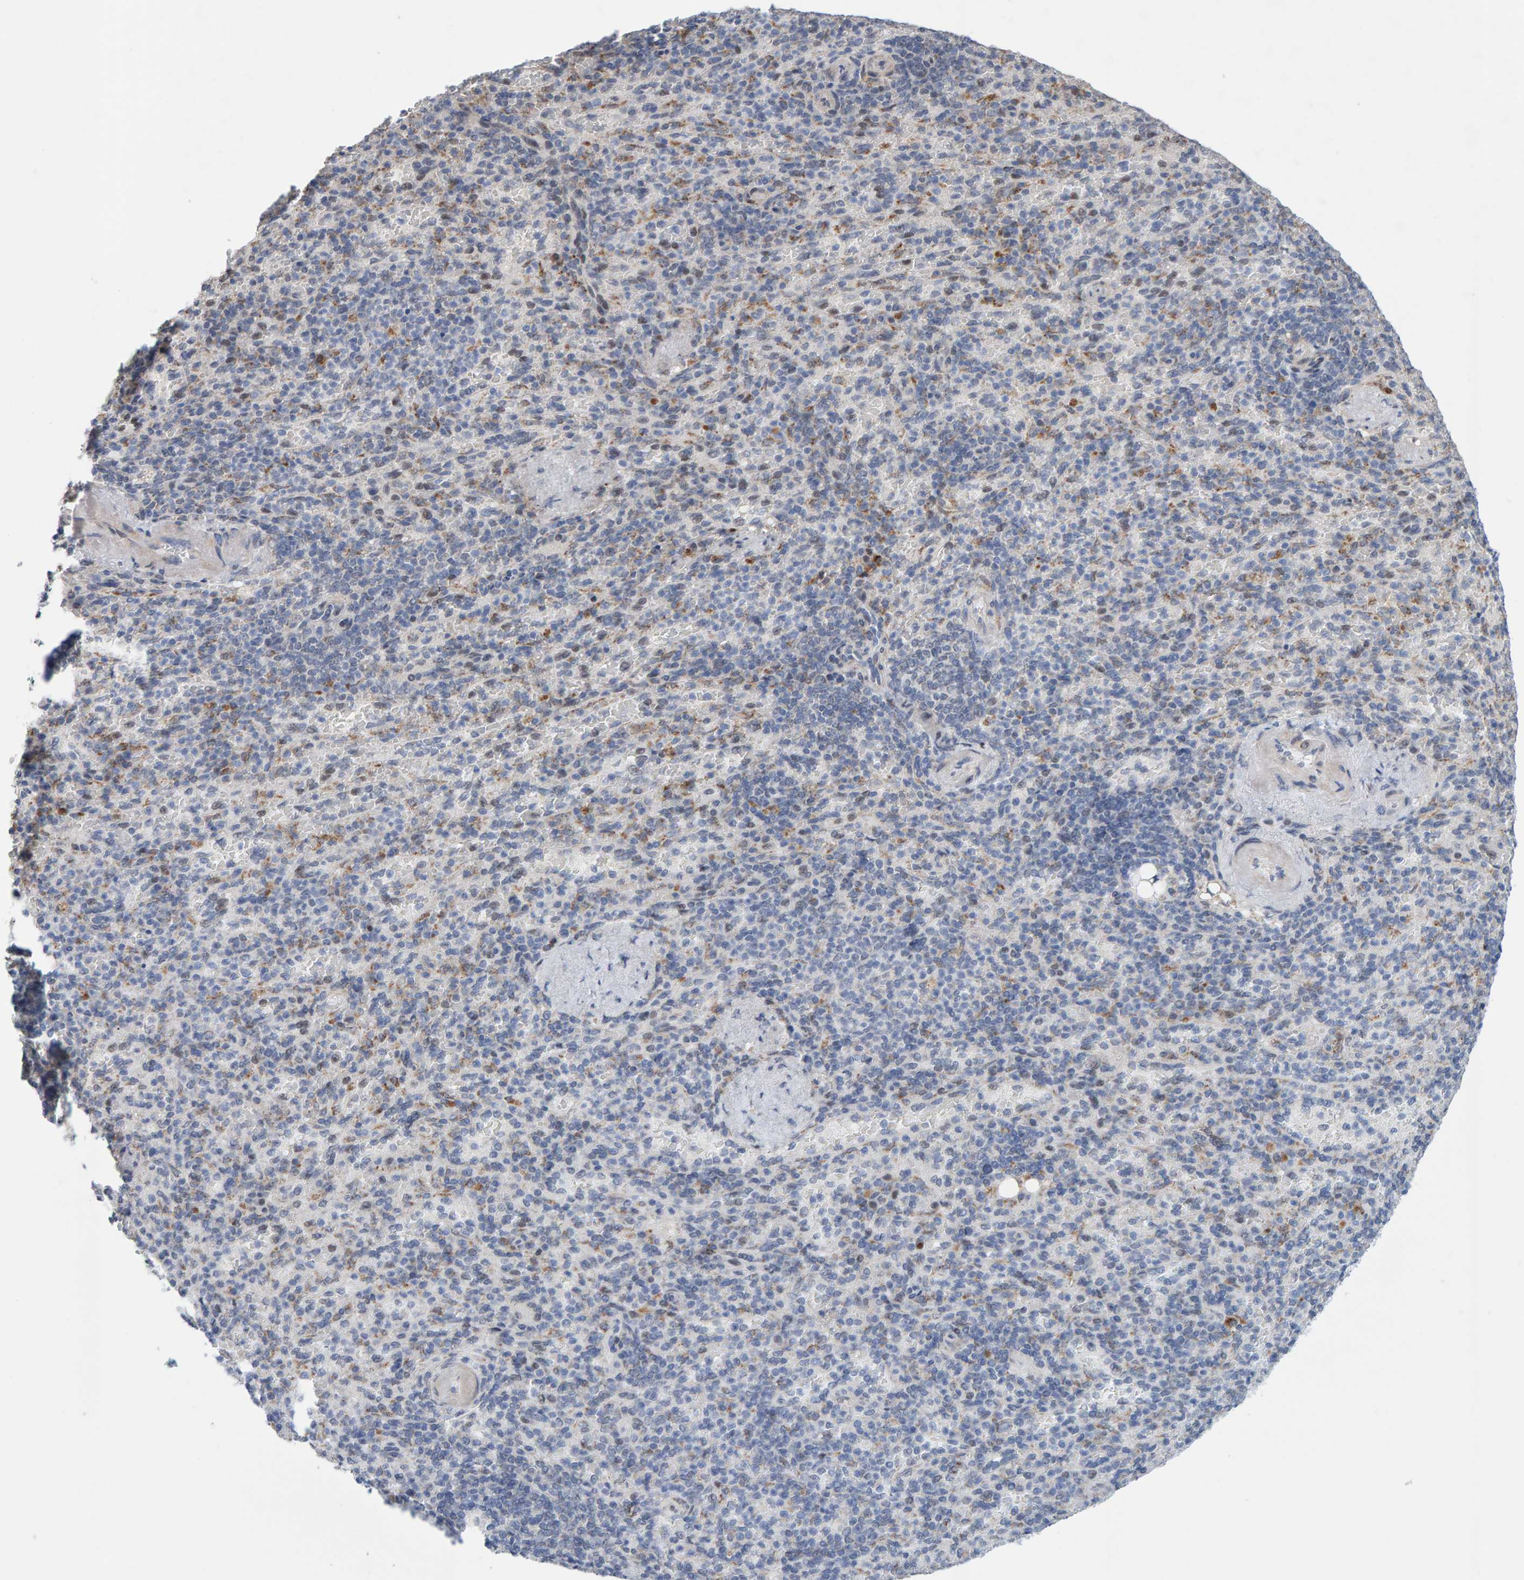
{"staining": {"intensity": "negative", "quantity": "none", "location": "none"}, "tissue": "spleen", "cell_type": "Cells in red pulp", "image_type": "normal", "snomed": [{"axis": "morphology", "description": "Normal tissue, NOS"}, {"axis": "topography", "description": "Spleen"}], "caption": "Immunohistochemical staining of unremarkable spleen shows no significant staining in cells in red pulp.", "gene": "USP43", "patient": {"sex": "female", "age": 74}}